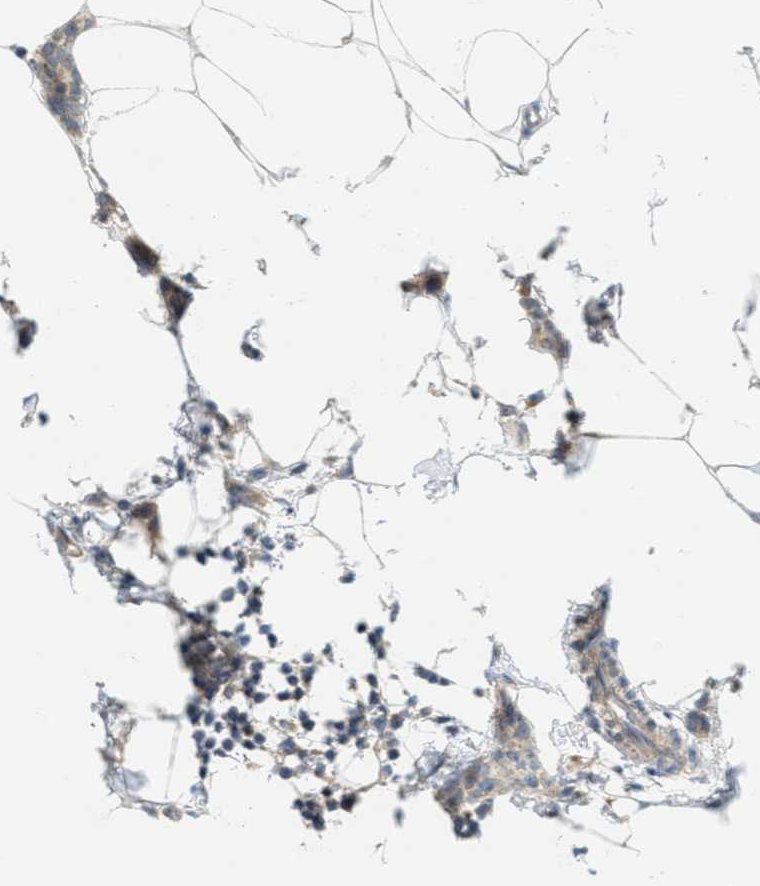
{"staining": {"intensity": "weak", "quantity": ">75%", "location": "cytoplasmic/membranous"}, "tissue": "breast cancer", "cell_type": "Tumor cells", "image_type": "cancer", "snomed": [{"axis": "morphology", "description": "Lobular carcinoma"}, {"axis": "topography", "description": "Skin"}, {"axis": "topography", "description": "Breast"}], "caption": "Breast lobular carcinoma stained for a protein (brown) reveals weak cytoplasmic/membranous positive expression in approximately >75% of tumor cells.", "gene": "PROC", "patient": {"sex": "female", "age": 46}}